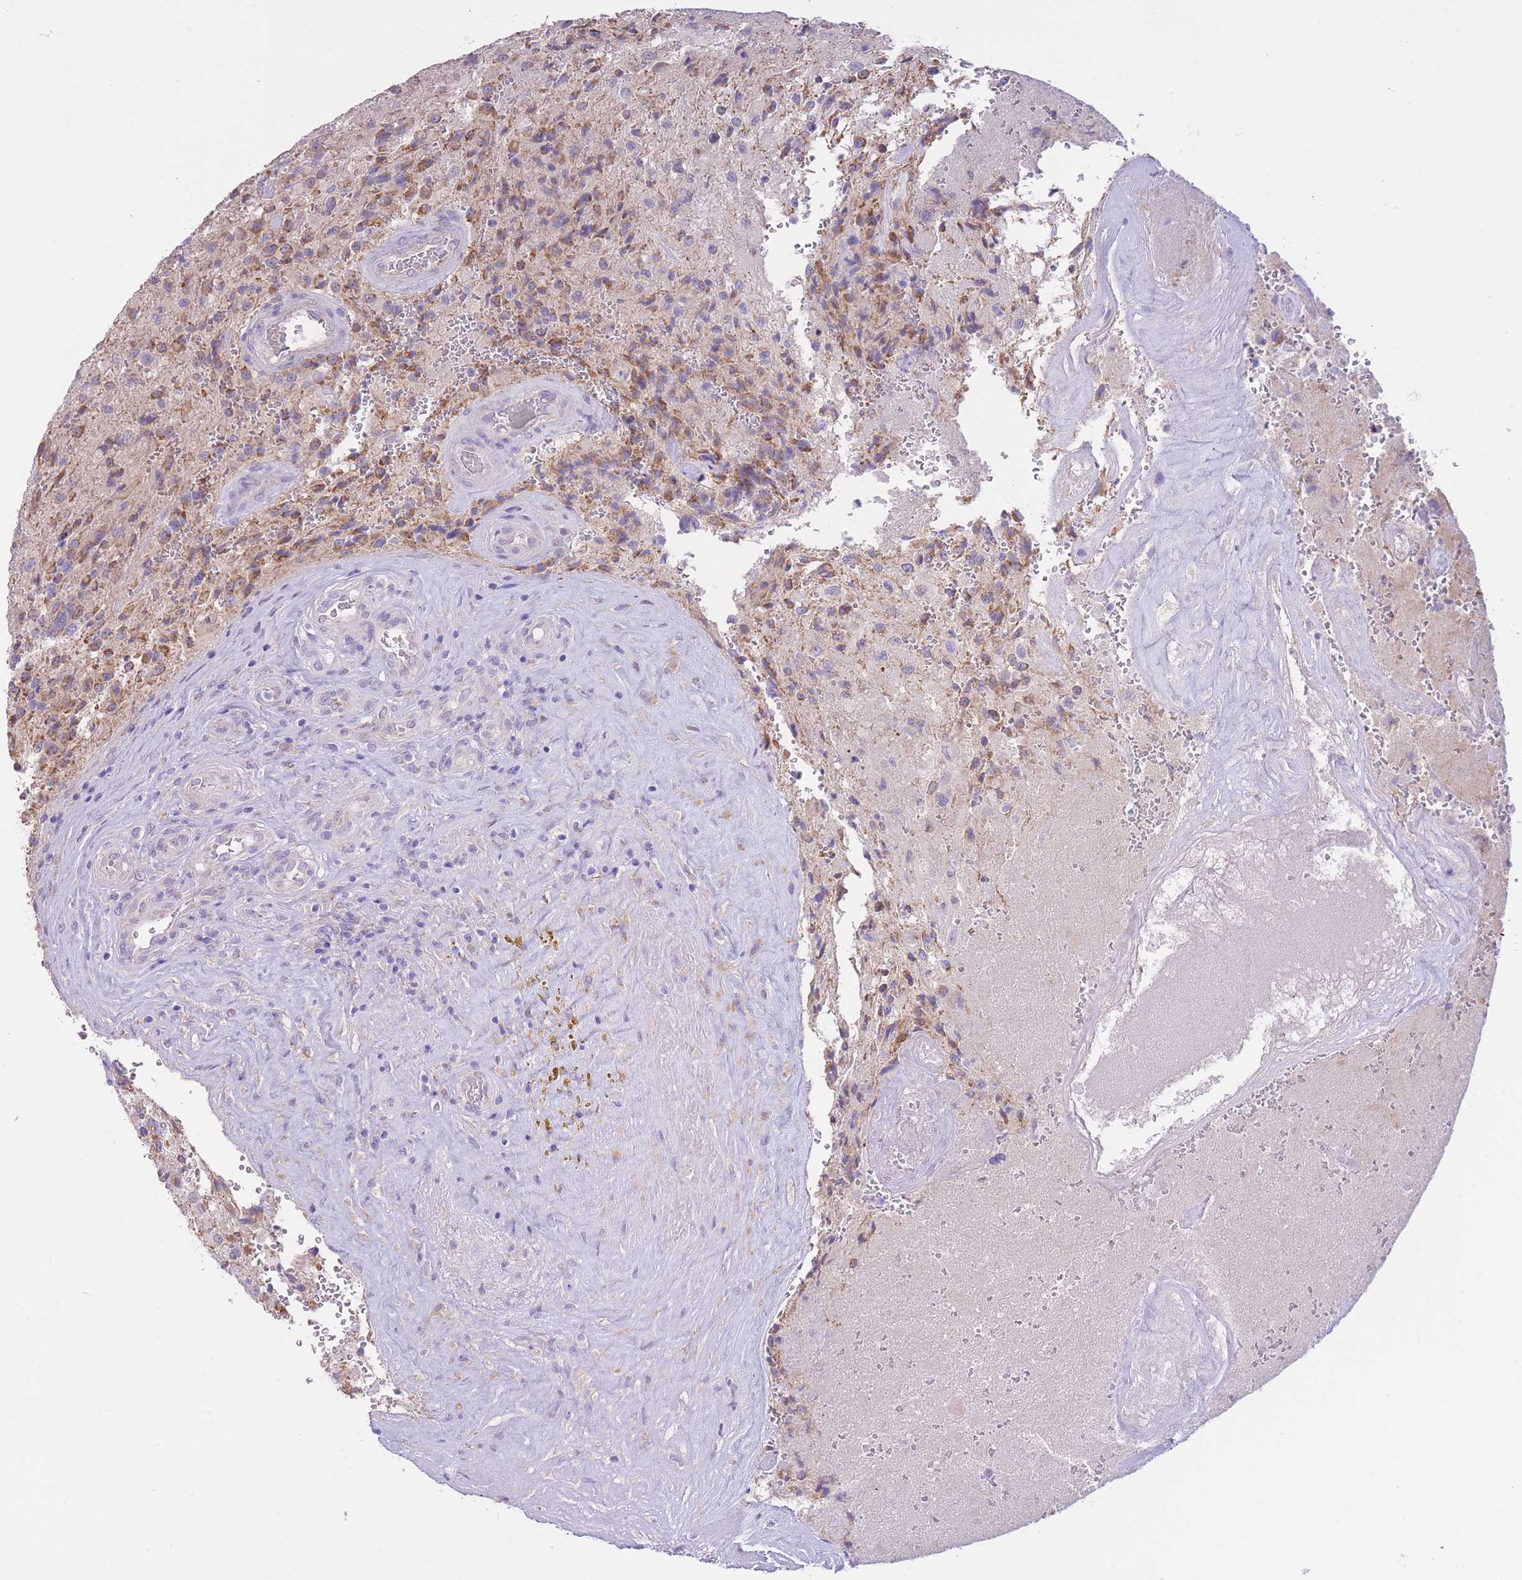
{"staining": {"intensity": "weak", "quantity": "<25%", "location": "cytoplasmic/membranous"}, "tissue": "glioma", "cell_type": "Tumor cells", "image_type": "cancer", "snomed": [{"axis": "morphology", "description": "Normal tissue, NOS"}, {"axis": "morphology", "description": "Glioma, malignant, High grade"}, {"axis": "topography", "description": "Cerebral cortex"}], "caption": "DAB immunohistochemical staining of human high-grade glioma (malignant) demonstrates no significant positivity in tumor cells.", "gene": "PGM1", "patient": {"sex": "male", "age": 56}}